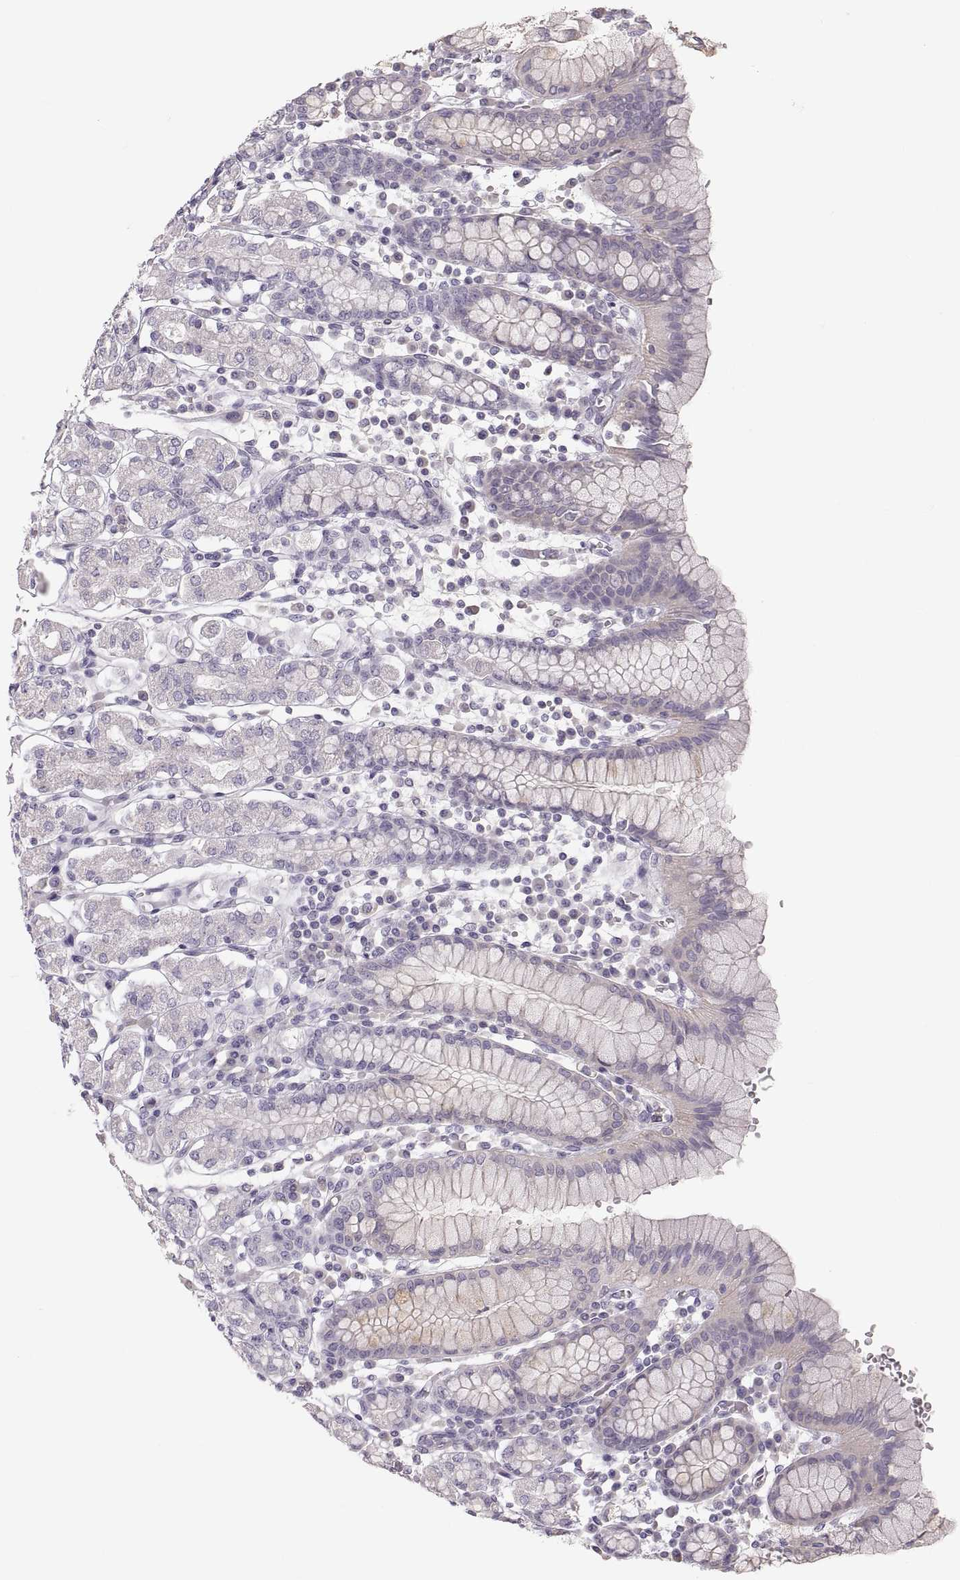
{"staining": {"intensity": "negative", "quantity": "none", "location": "none"}, "tissue": "stomach", "cell_type": "Glandular cells", "image_type": "normal", "snomed": [{"axis": "morphology", "description": "Normal tissue, NOS"}, {"axis": "topography", "description": "Stomach, upper"}, {"axis": "topography", "description": "Stomach"}], "caption": "A histopathology image of stomach stained for a protein shows no brown staining in glandular cells. Brightfield microscopy of IHC stained with DAB (brown) and hematoxylin (blue), captured at high magnification.", "gene": "RUNDC3A", "patient": {"sex": "male", "age": 62}}